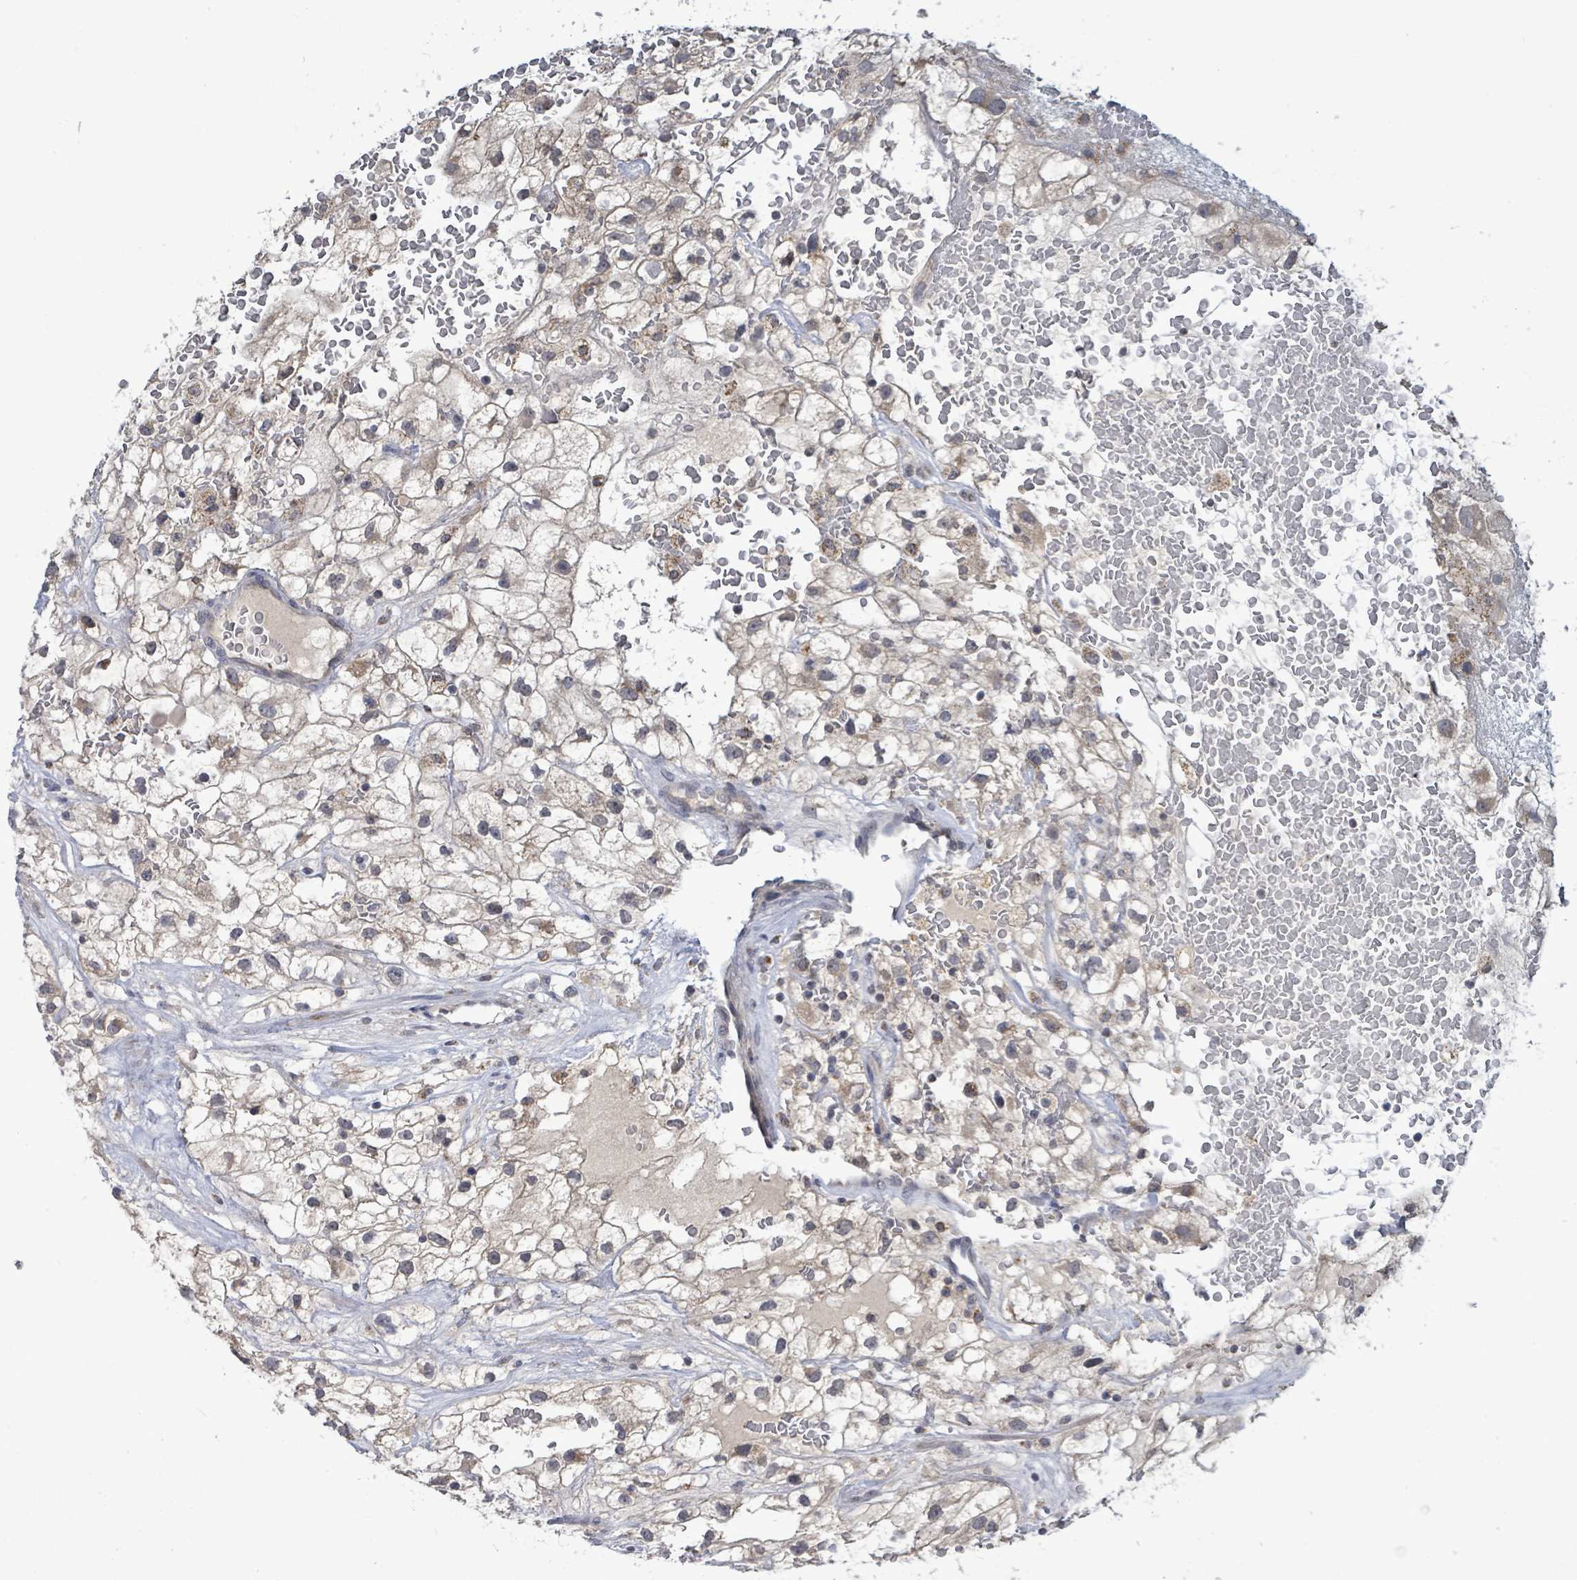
{"staining": {"intensity": "weak", "quantity": "25%-75%", "location": "cytoplasmic/membranous"}, "tissue": "renal cancer", "cell_type": "Tumor cells", "image_type": "cancer", "snomed": [{"axis": "morphology", "description": "Adenocarcinoma, NOS"}, {"axis": "topography", "description": "Kidney"}], "caption": "Immunohistochemistry (IHC) staining of adenocarcinoma (renal), which demonstrates low levels of weak cytoplasmic/membranous expression in about 25%-75% of tumor cells indicating weak cytoplasmic/membranous protein positivity. The staining was performed using DAB (brown) for protein detection and nuclei were counterstained in hematoxylin (blue).", "gene": "COQ10B", "patient": {"sex": "male", "age": 59}}